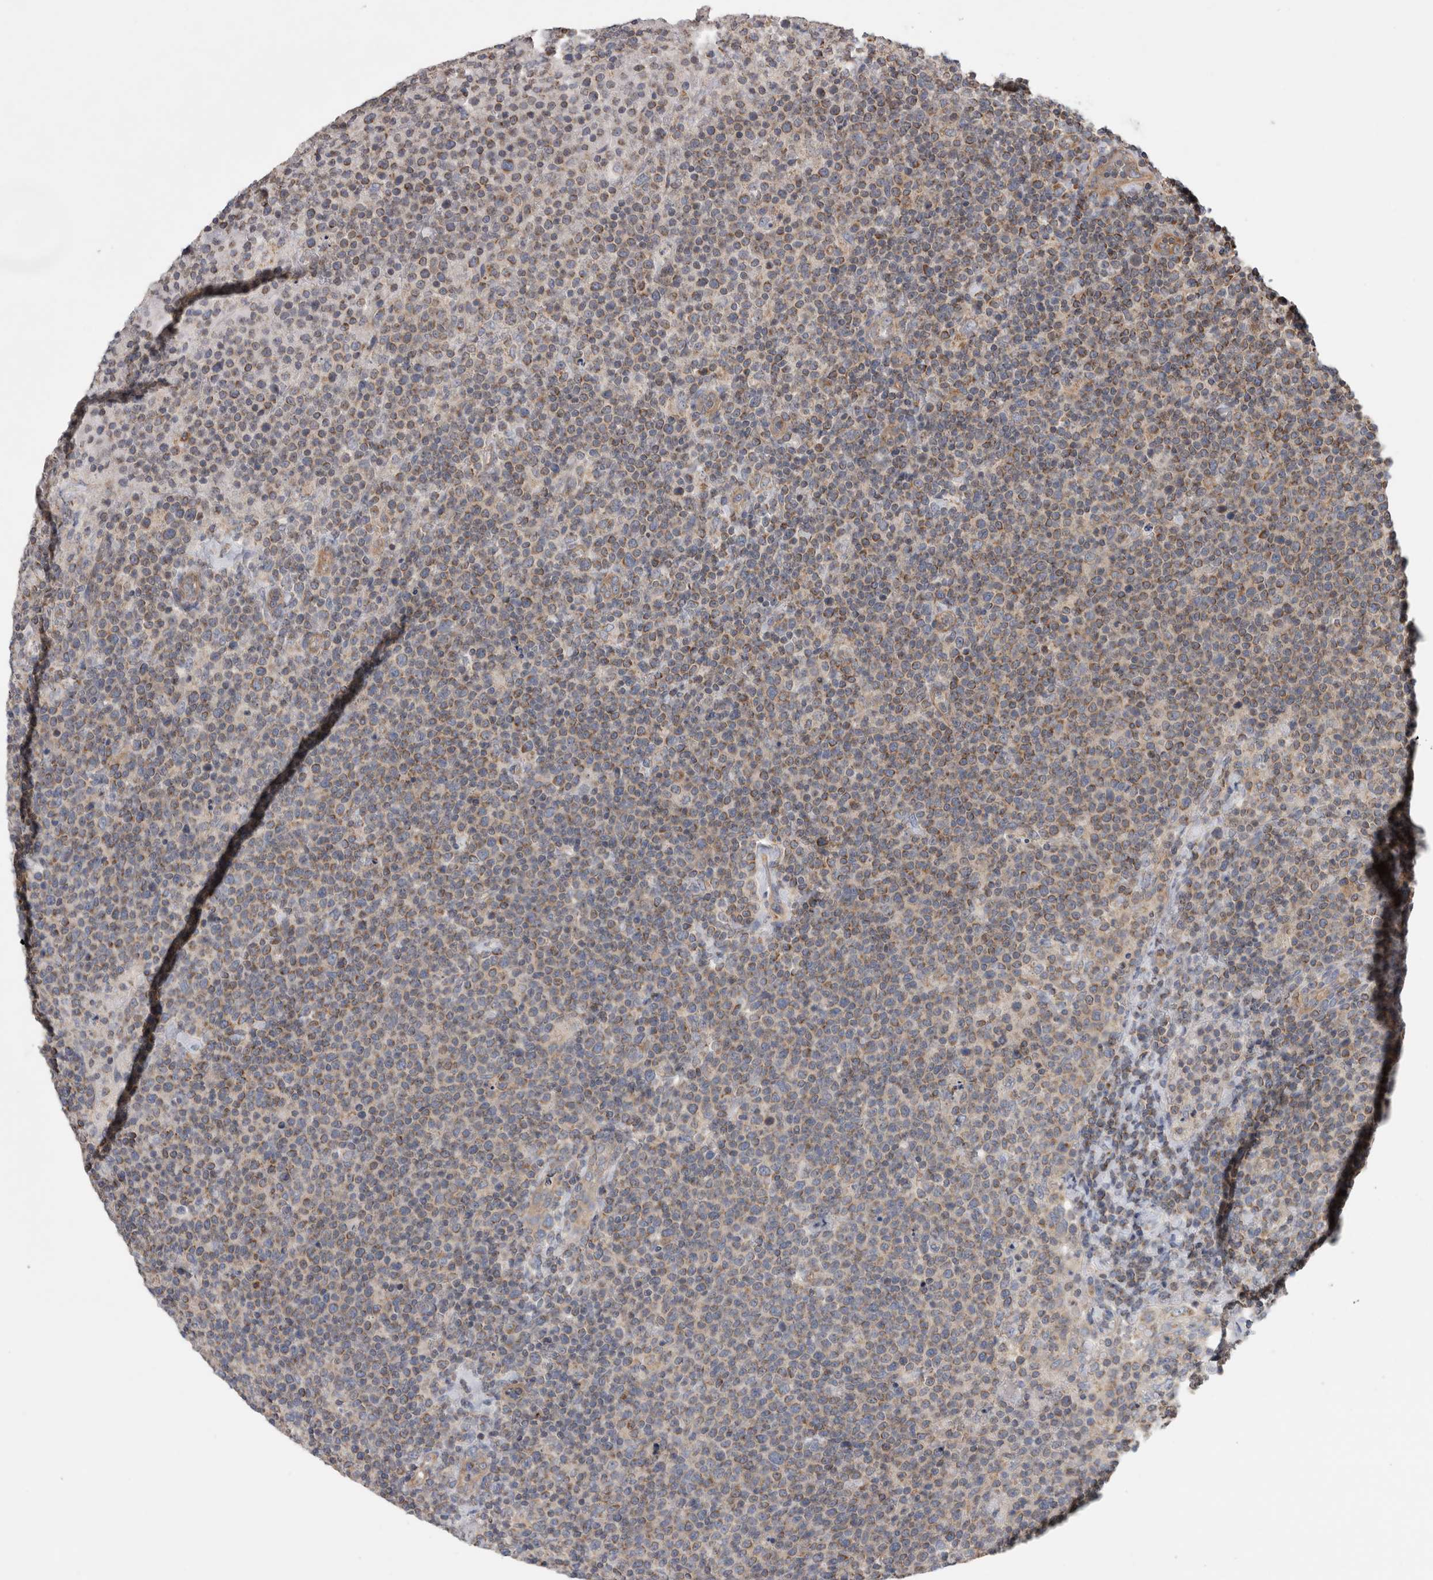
{"staining": {"intensity": "weak", "quantity": ">75%", "location": "cytoplasmic/membranous"}, "tissue": "lymphoma", "cell_type": "Tumor cells", "image_type": "cancer", "snomed": [{"axis": "morphology", "description": "Malignant lymphoma, non-Hodgkin's type, High grade"}, {"axis": "topography", "description": "Lymph node"}], "caption": "Immunohistochemical staining of lymphoma displays low levels of weak cytoplasmic/membranous staining in about >75% of tumor cells.", "gene": "SFXN2", "patient": {"sex": "male", "age": 61}}